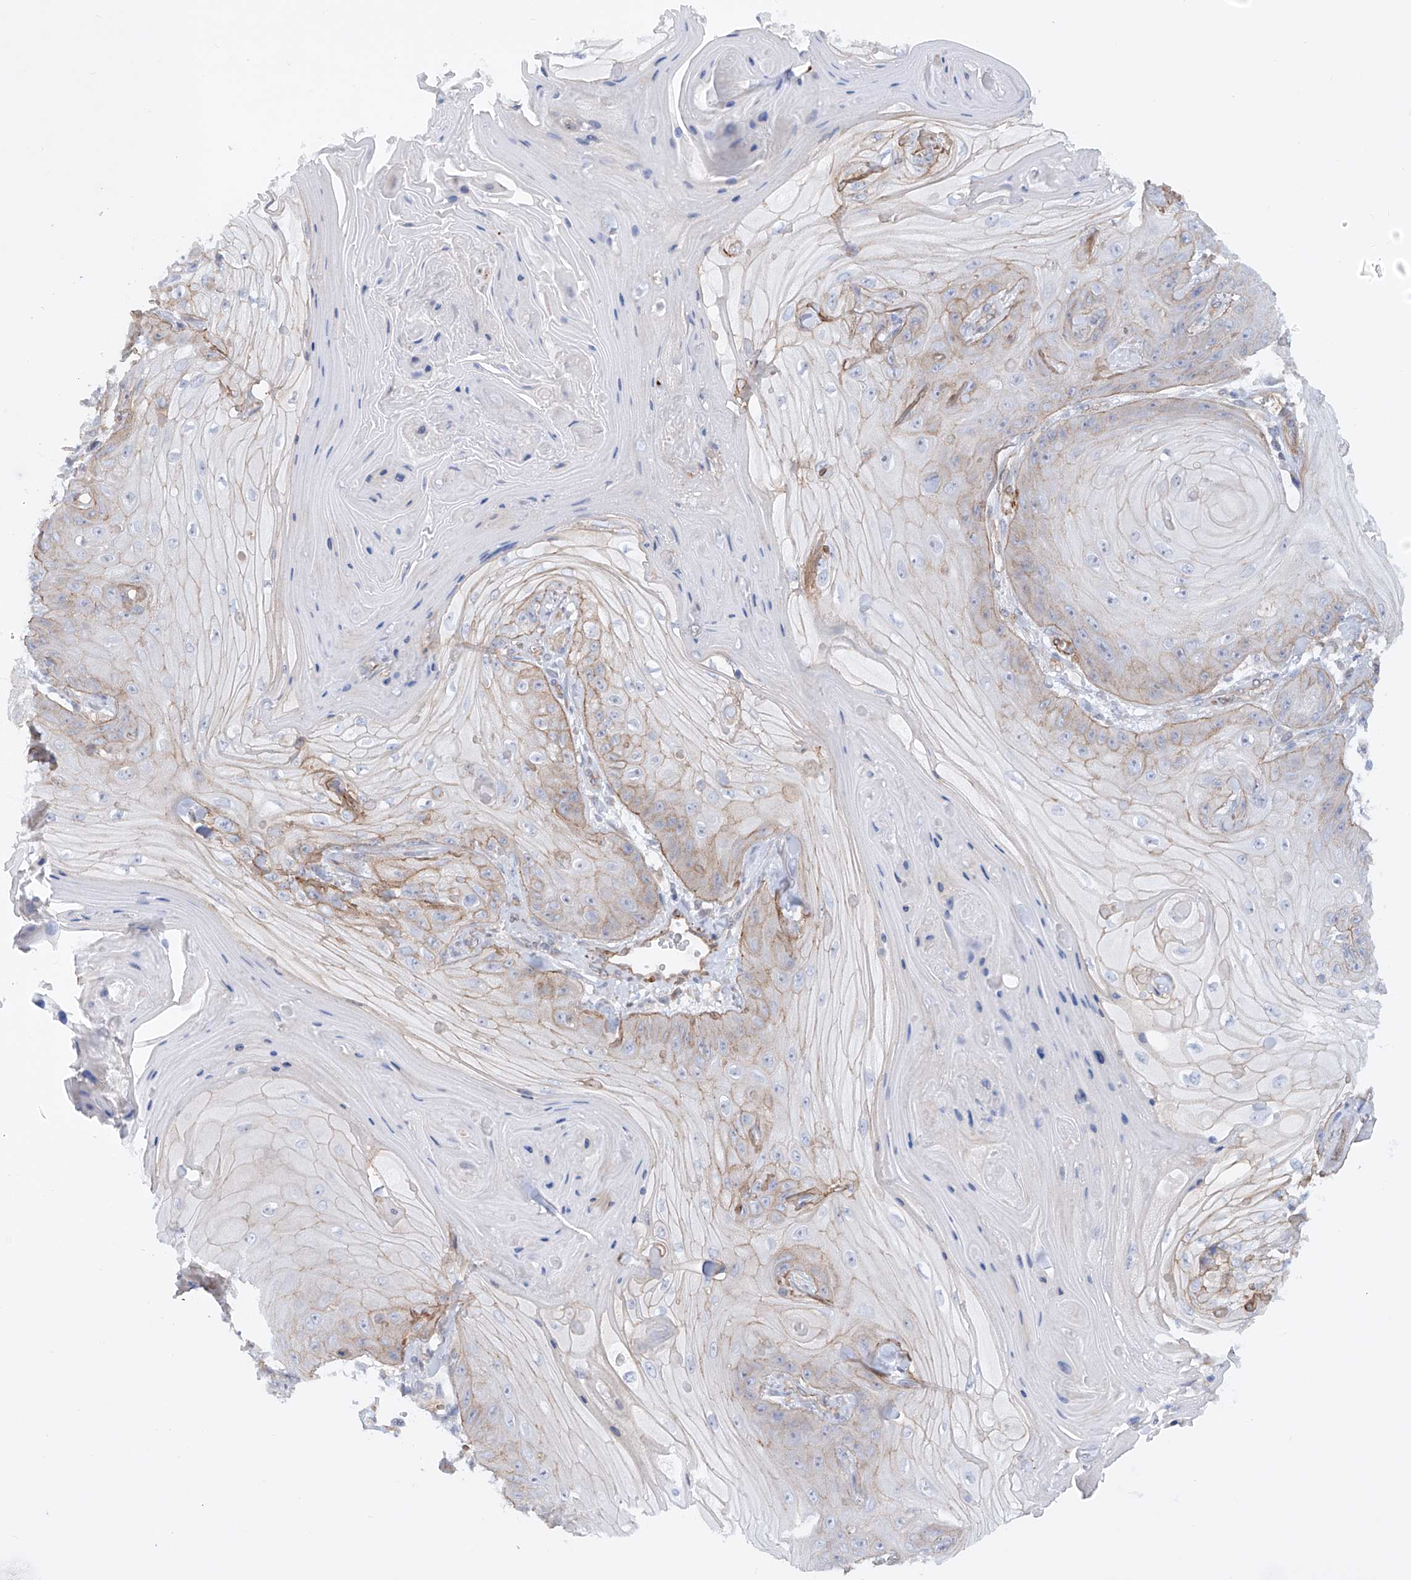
{"staining": {"intensity": "weak", "quantity": "<25%", "location": "cytoplasmic/membranous"}, "tissue": "skin cancer", "cell_type": "Tumor cells", "image_type": "cancer", "snomed": [{"axis": "morphology", "description": "Squamous cell carcinoma, NOS"}, {"axis": "topography", "description": "Skin"}], "caption": "This is an immunohistochemistry (IHC) photomicrograph of squamous cell carcinoma (skin). There is no staining in tumor cells.", "gene": "ZNF490", "patient": {"sex": "male", "age": 74}}